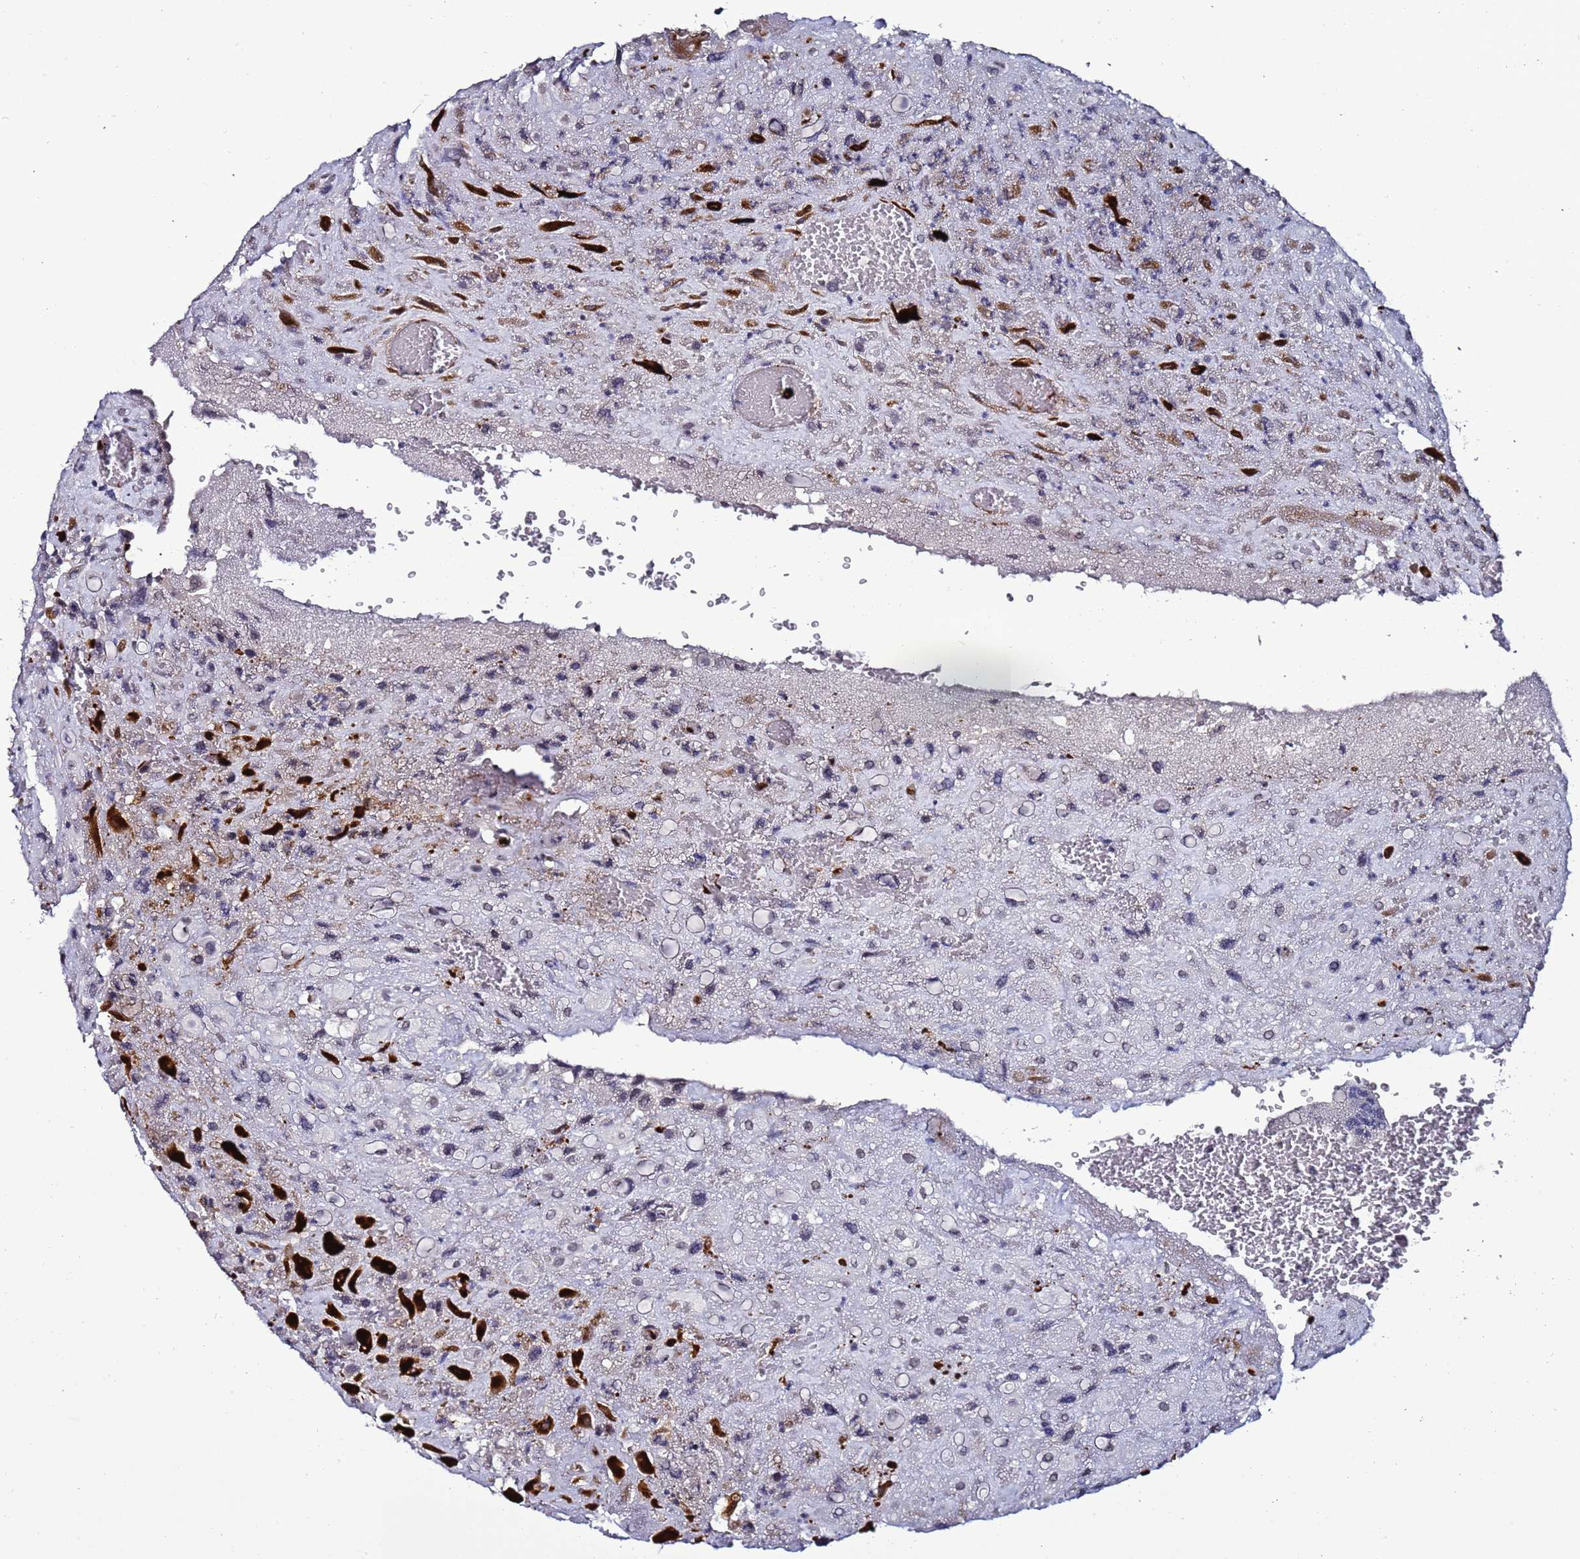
{"staining": {"intensity": "strong", "quantity": "<25%", "location": "cytoplasmic/membranous"}, "tissue": "placenta", "cell_type": "Decidual cells", "image_type": "normal", "snomed": [{"axis": "morphology", "description": "Normal tissue, NOS"}, {"axis": "topography", "description": "Placenta"}], "caption": "Protein analysis of benign placenta shows strong cytoplasmic/membranous staining in about <25% of decidual cells. (IHC, brightfield microscopy, high magnification).", "gene": "PSMA7", "patient": {"sex": "female", "age": 35}}